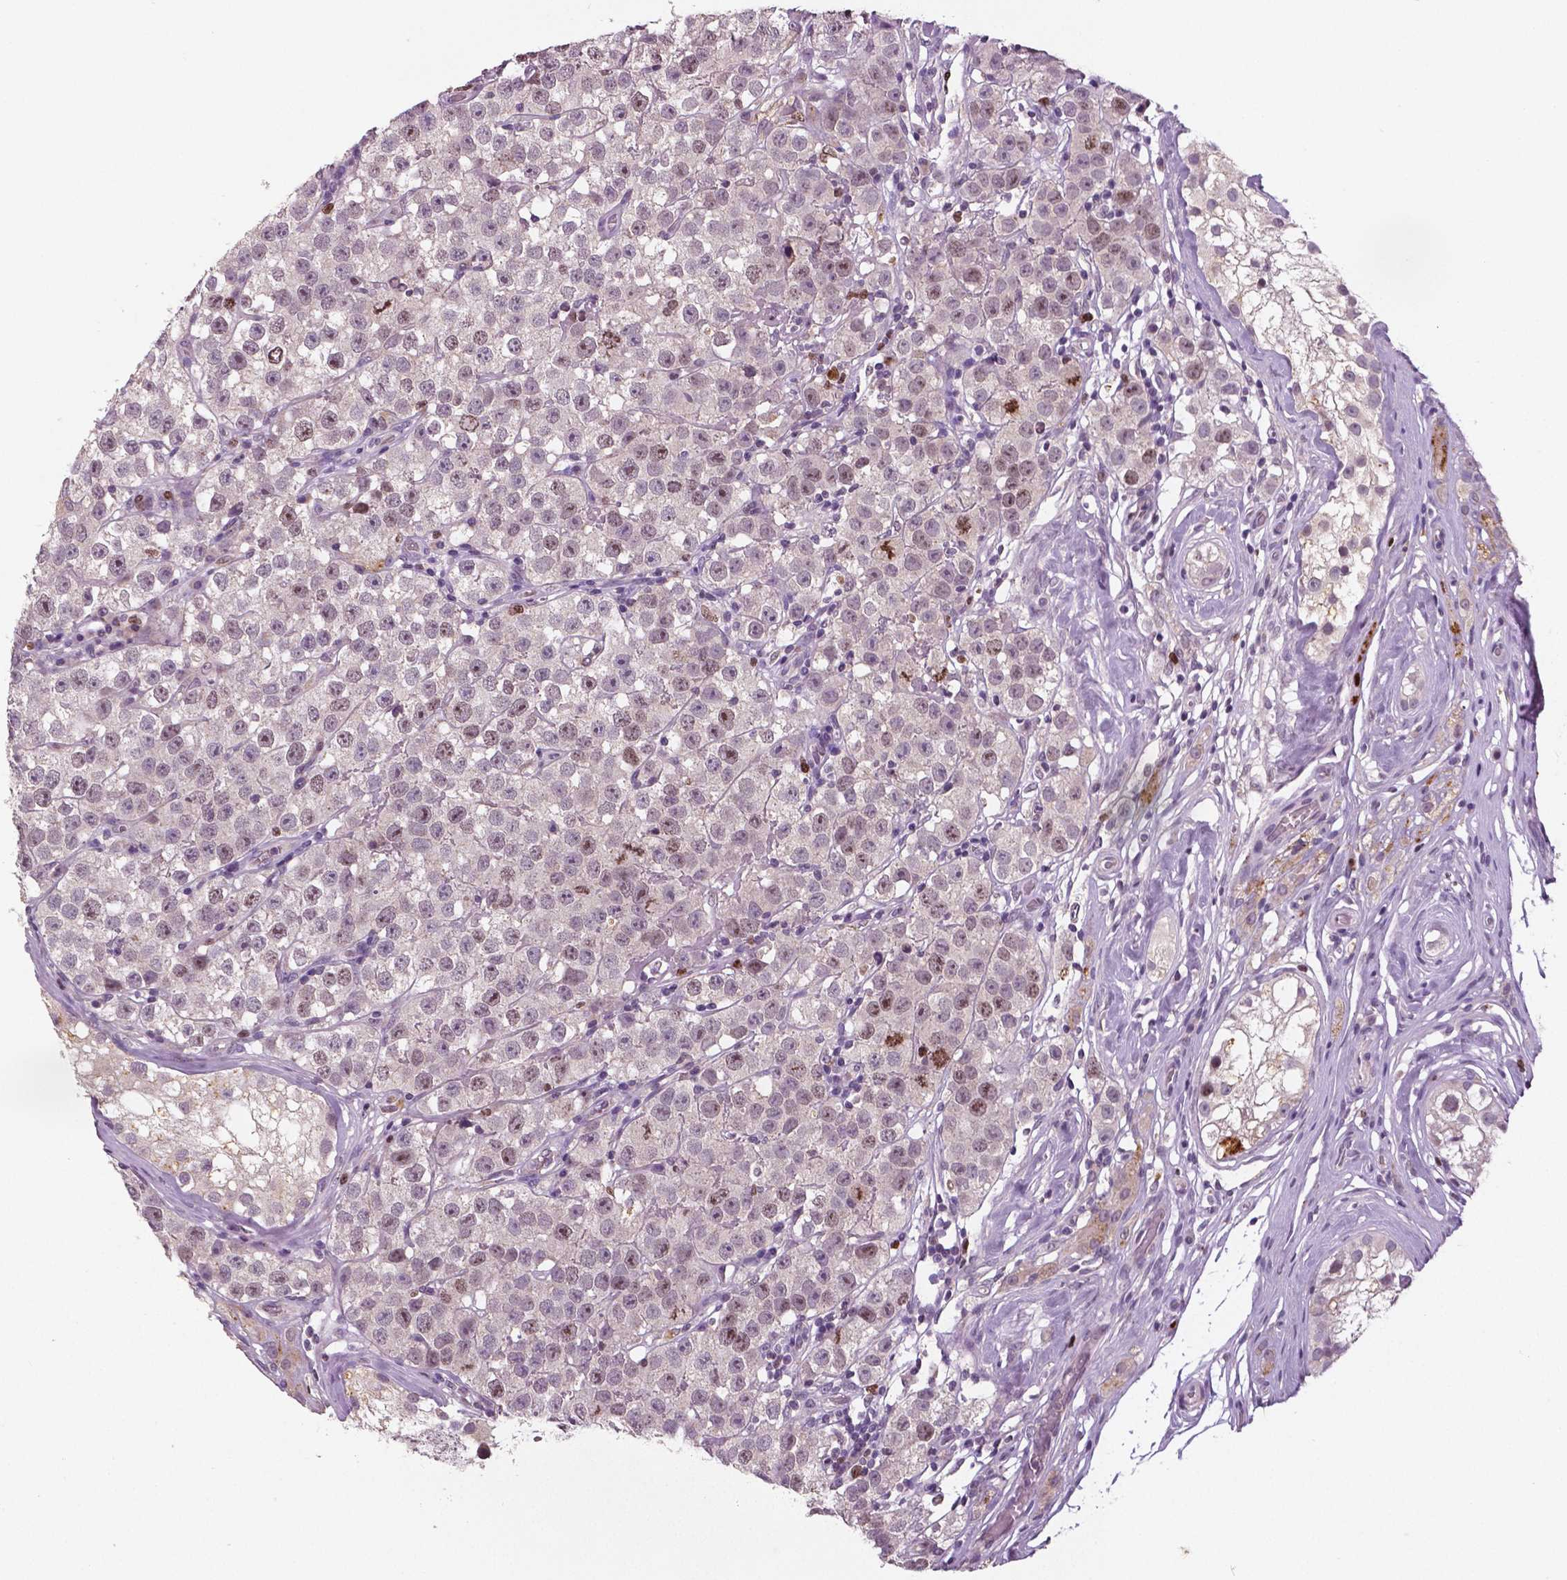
{"staining": {"intensity": "moderate", "quantity": "<25%", "location": "nuclear"}, "tissue": "testis cancer", "cell_type": "Tumor cells", "image_type": "cancer", "snomed": [{"axis": "morphology", "description": "Seminoma, NOS"}, {"axis": "topography", "description": "Testis"}], "caption": "IHC staining of seminoma (testis), which exhibits low levels of moderate nuclear positivity in about <25% of tumor cells indicating moderate nuclear protein positivity. The staining was performed using DAB (brown) for protein detection and nuclei were counterstained in hematoxylin (blue).", "gene": "MKI67", "patient": {"sex": "male", "age": 34}}